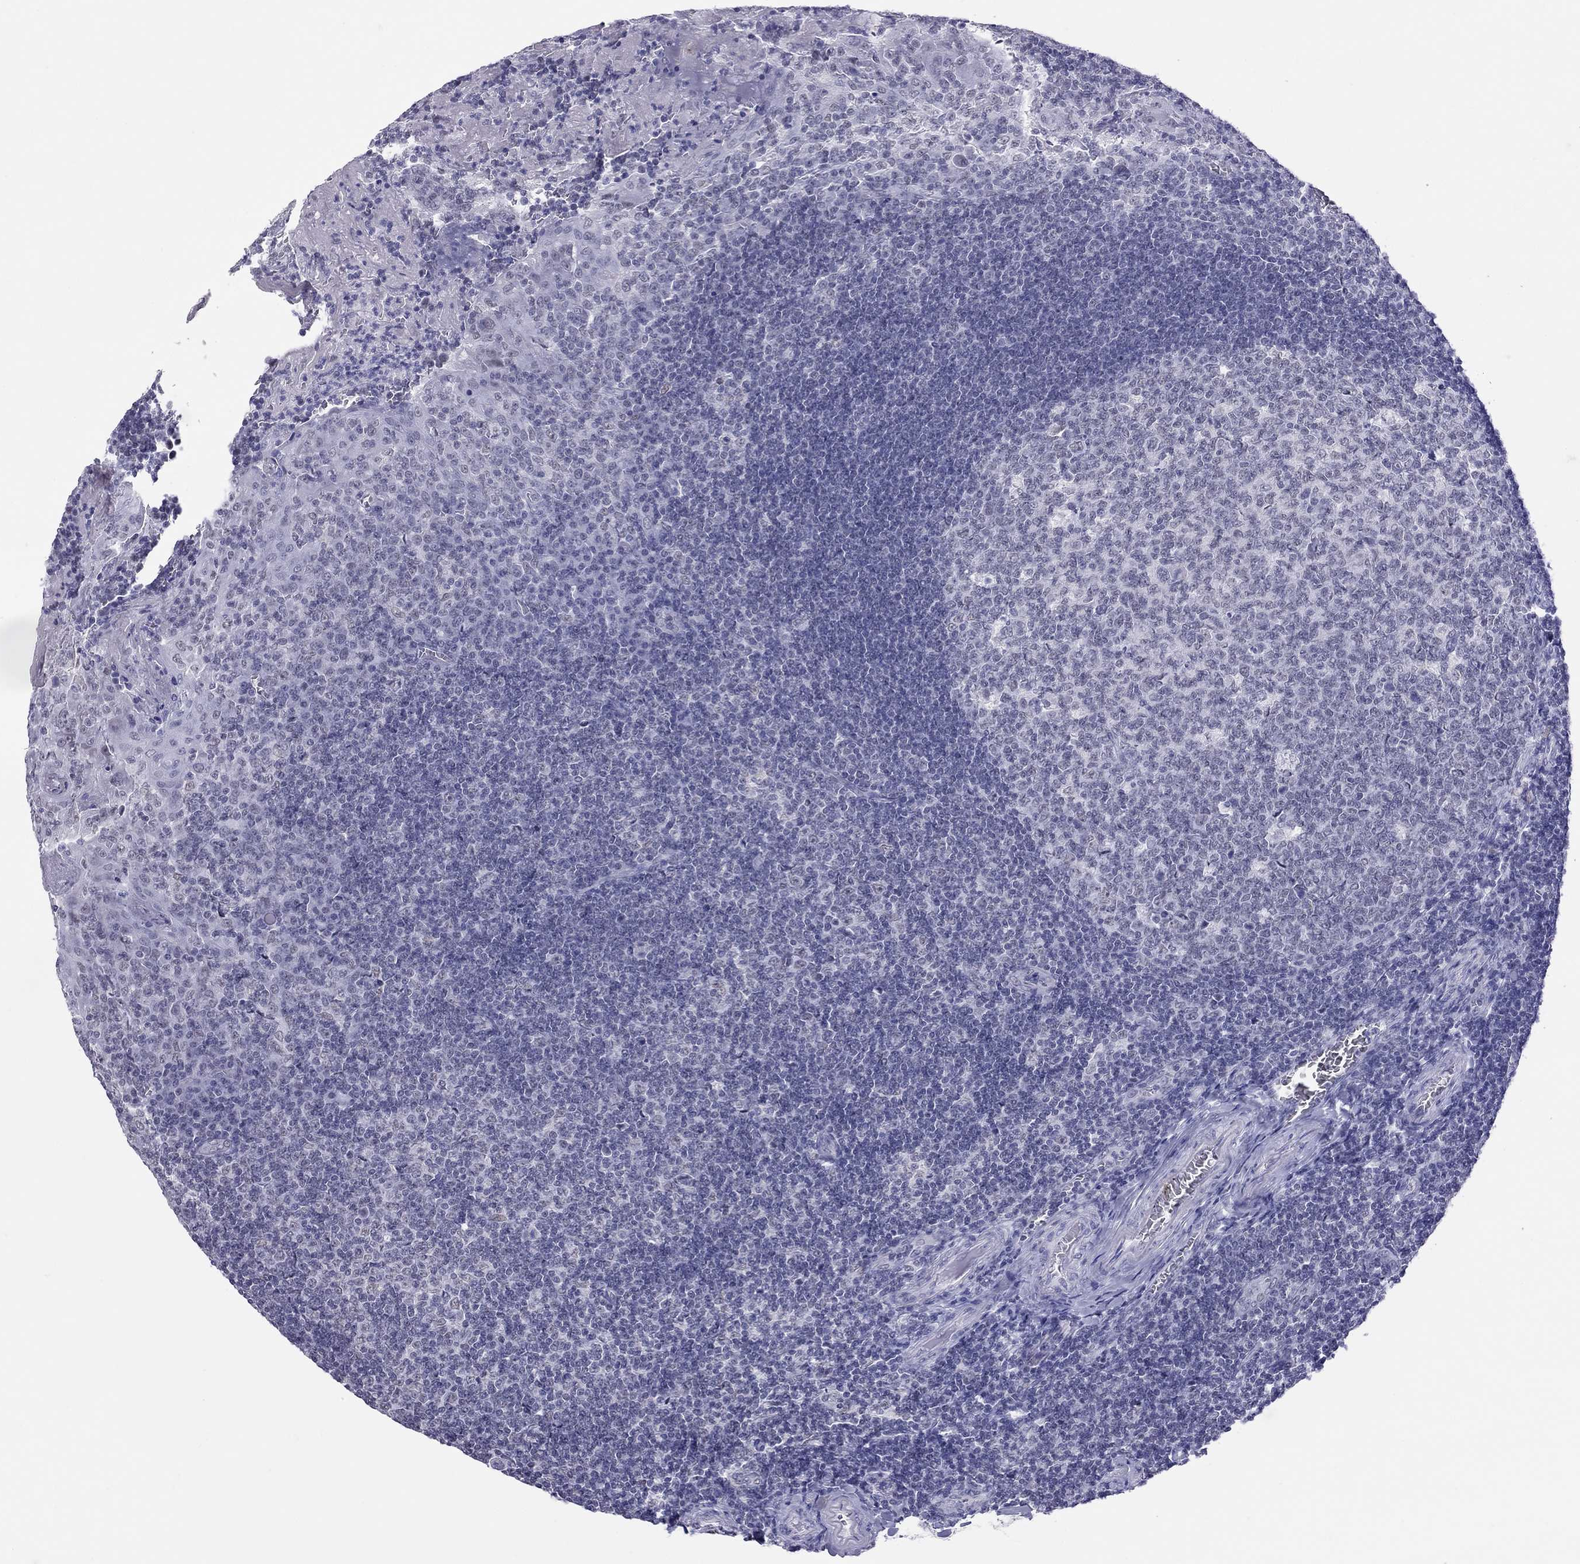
{"staining": {"intensity": "negative", "quantity": "none", "location": "none"}, "tissue": "tonsil", "cell_type": "Germinal center cells", "image_type": "normal", "snomed": [{"axis": "morphology", "description": "Normal tissue, NOS"}, {"axis": "topography", "description": "Tonsil"}], "caption": "Immunohistochemistry micrograph of unremarkable tonsil stained for a protein (brown), which exhibits no expression in germinal center cells.", "gene": "JHY", "patient": {"sex": "female", "age": 12}}